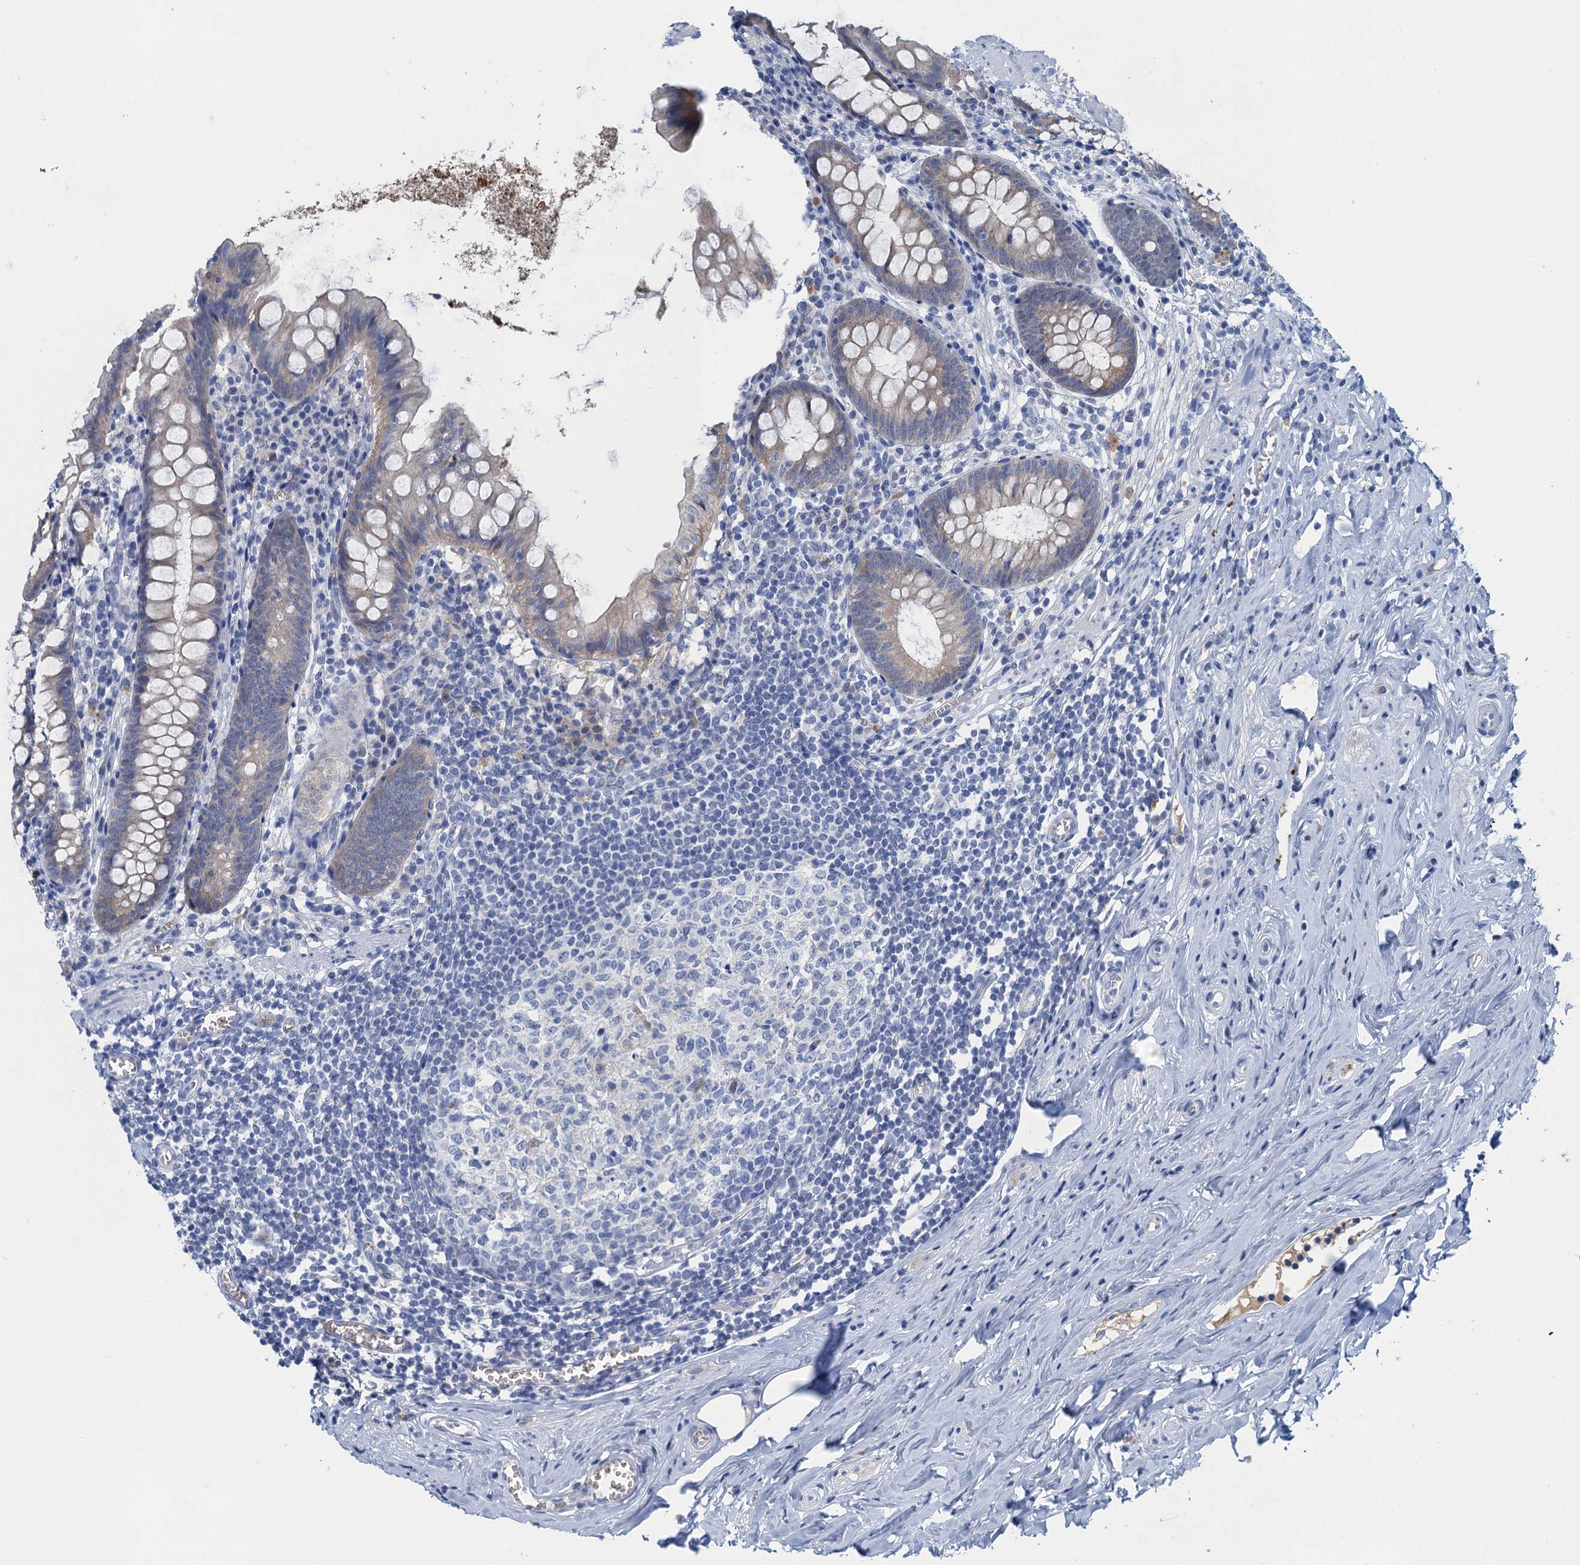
{"staining": {"intensity": "weak", "quantity": "<25%", "location": "cytoplasmic/membranous"}, "tissue": "appendix", "cell_type": "Glandular cells", "image_type": "normal", "snomed": [{"axis": "morphology", "description": "Normal tissue, NOS"}, {"axis": "topography", "description": "Appendix"}], "caption": "Human appendix stained for a protein using immunohistochemistry displays no expression in glandular cells.", "gene": "MYADML2", "patient": {"sex": "female", "age": 51}}